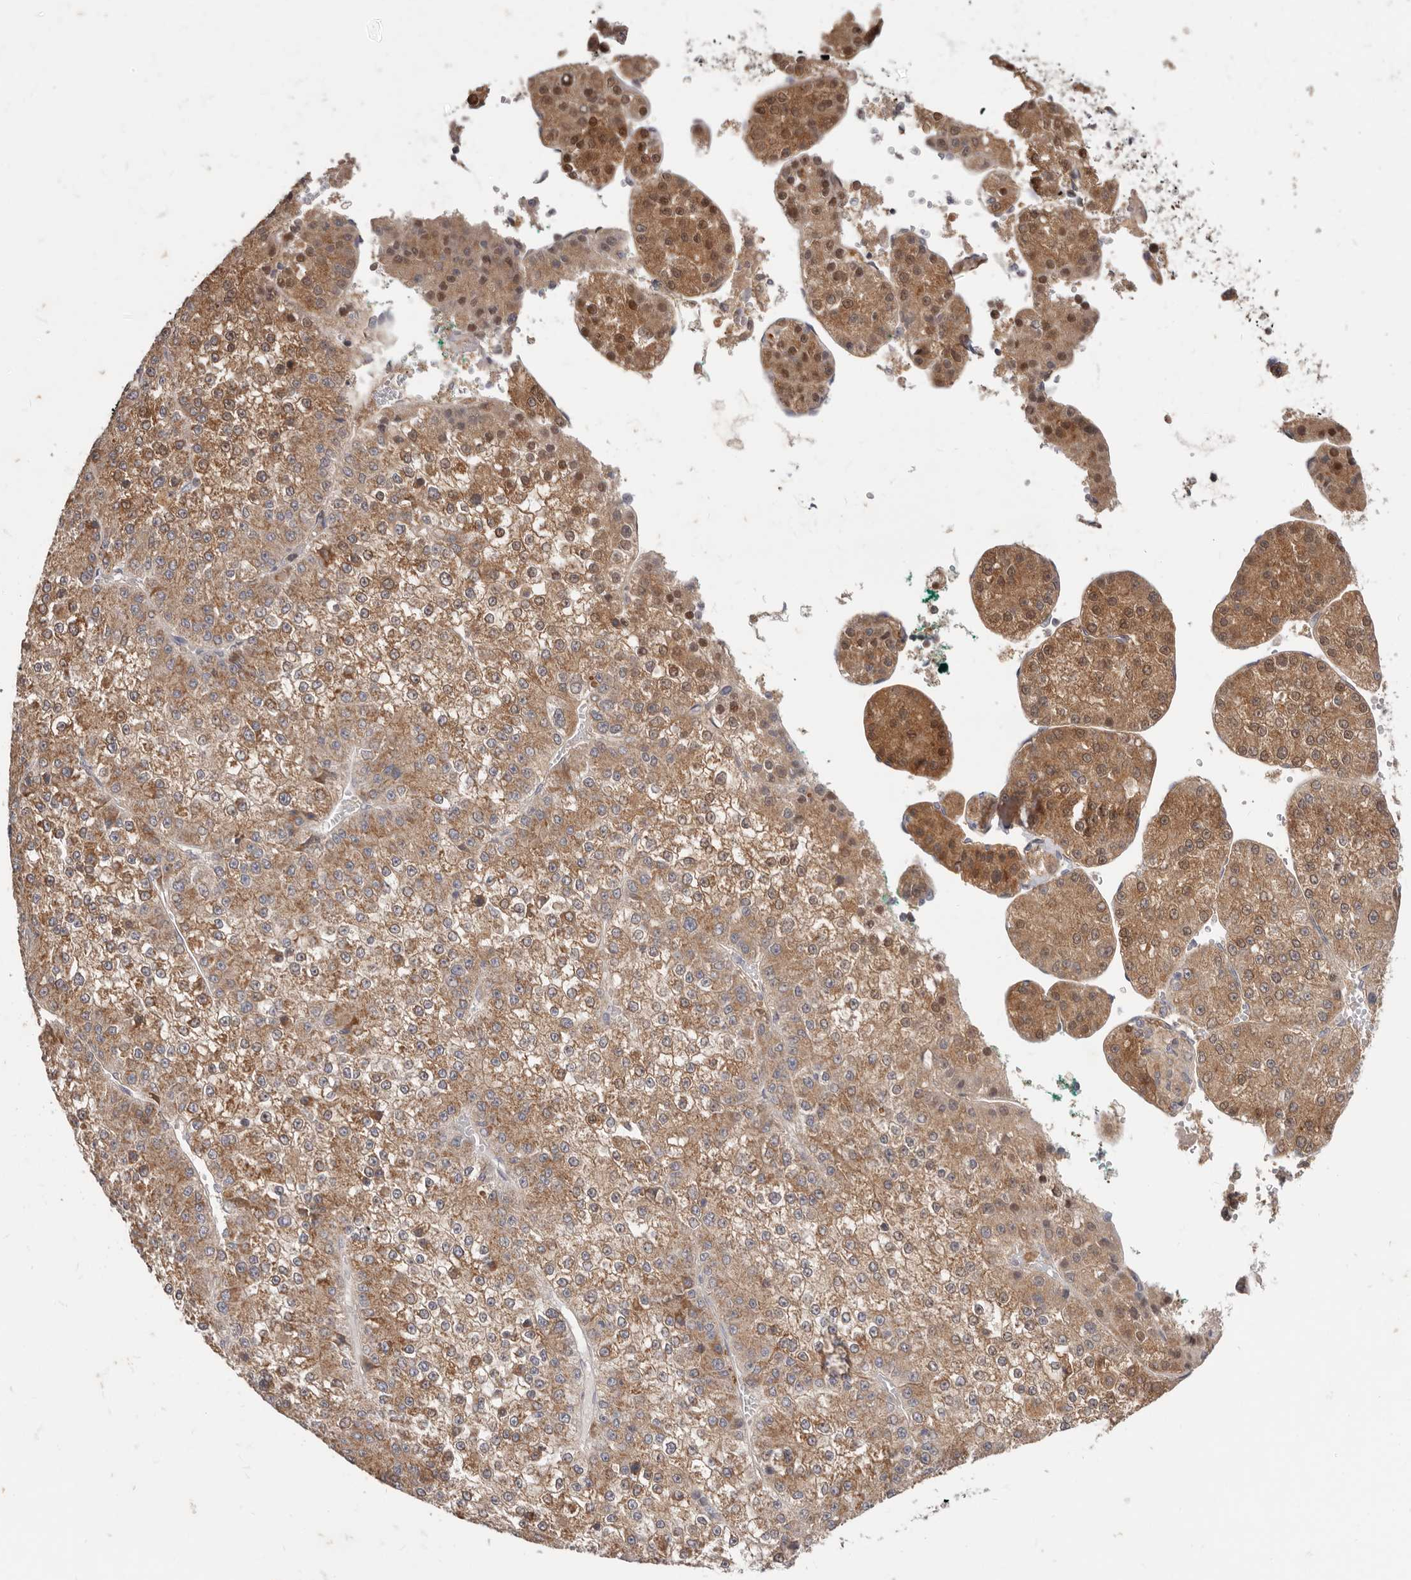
{"staining": {"intensity": "moderate", "quantity": ">75%", "location": "cytoplasmic/membranous"}, "tissue": "liver cancer", "cell_type": "Tumor cells", "image_type": "cancer", "snomed": [{"axis": "morphology", "description": "Carcinoma, Hepatocellular, NOS"}, {"axis": "topography", "description": "Liver"}], "caption": "A high-resolution image shows immunohistochemistry staining of liver hepatocellular carcinoma, which displays moderate cytoplasmic/membranous expression in approximately >75% of tumor cells.", "gene": "LRP6", "patient": {"sex": "female", "age": 73}}